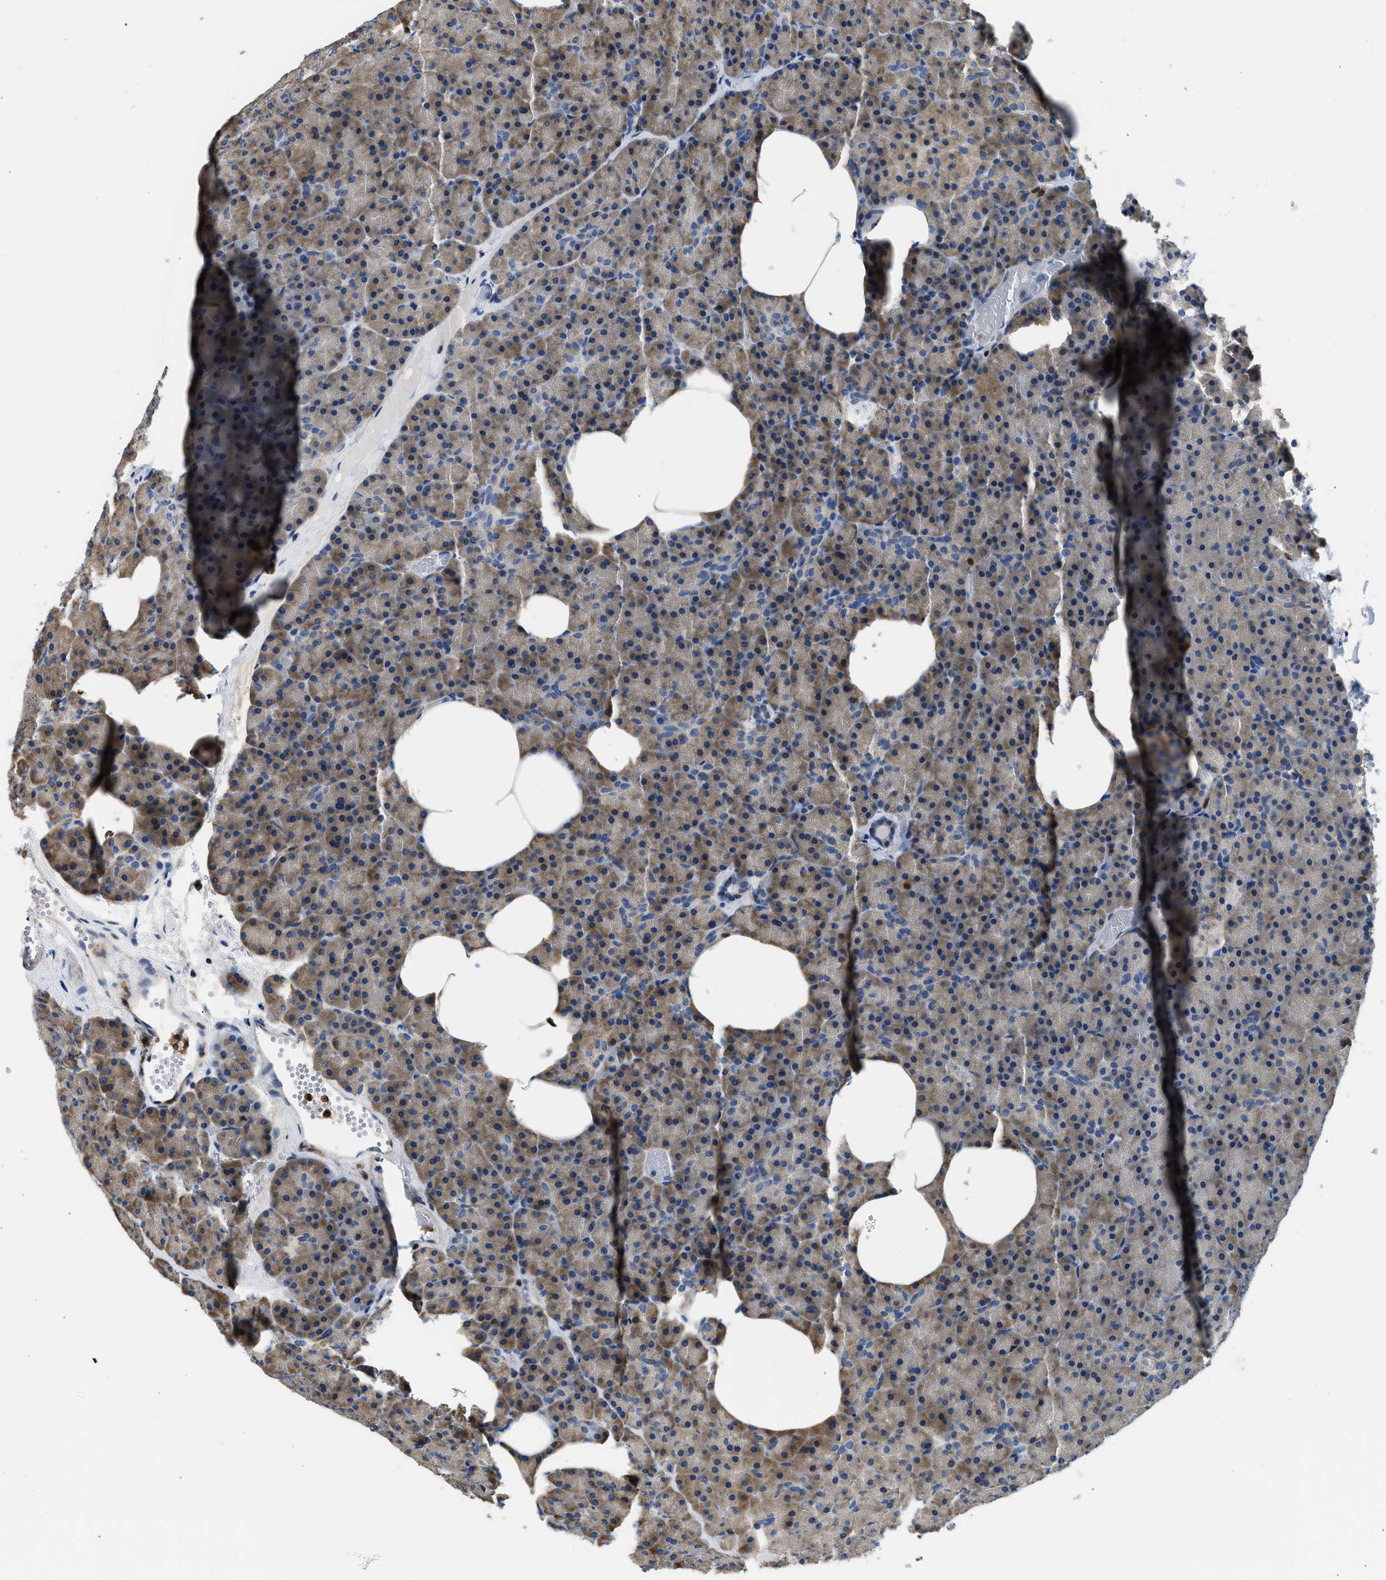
{"staining": {"intensity": "weak", "quantity": "25%-75%", "location": "cytoplasmic/membranous"}, "tissue": "pancreas", "cell_type": "Exocrine glandular cells", "image_type": "normal", "snomed": [{"axis": "morphology", "description": "Normal tissue, NOS"}, {"axis": "morphology", "description": "Carcinoid, malignant, NOS"}, {"axis": "topography", "description": "Pancreas"}], "caption": "Immunohistochemical staining of unremarkable pancreas exhibits 25%-75% levels of weak cytoplasmic/membranous protein staining in about 25%-75% of exocrine glandular cells. (IHC, brightfield microscopy, high magnification).", "gene": "TOX", "patient": {"sex": "female", "age": 35}}